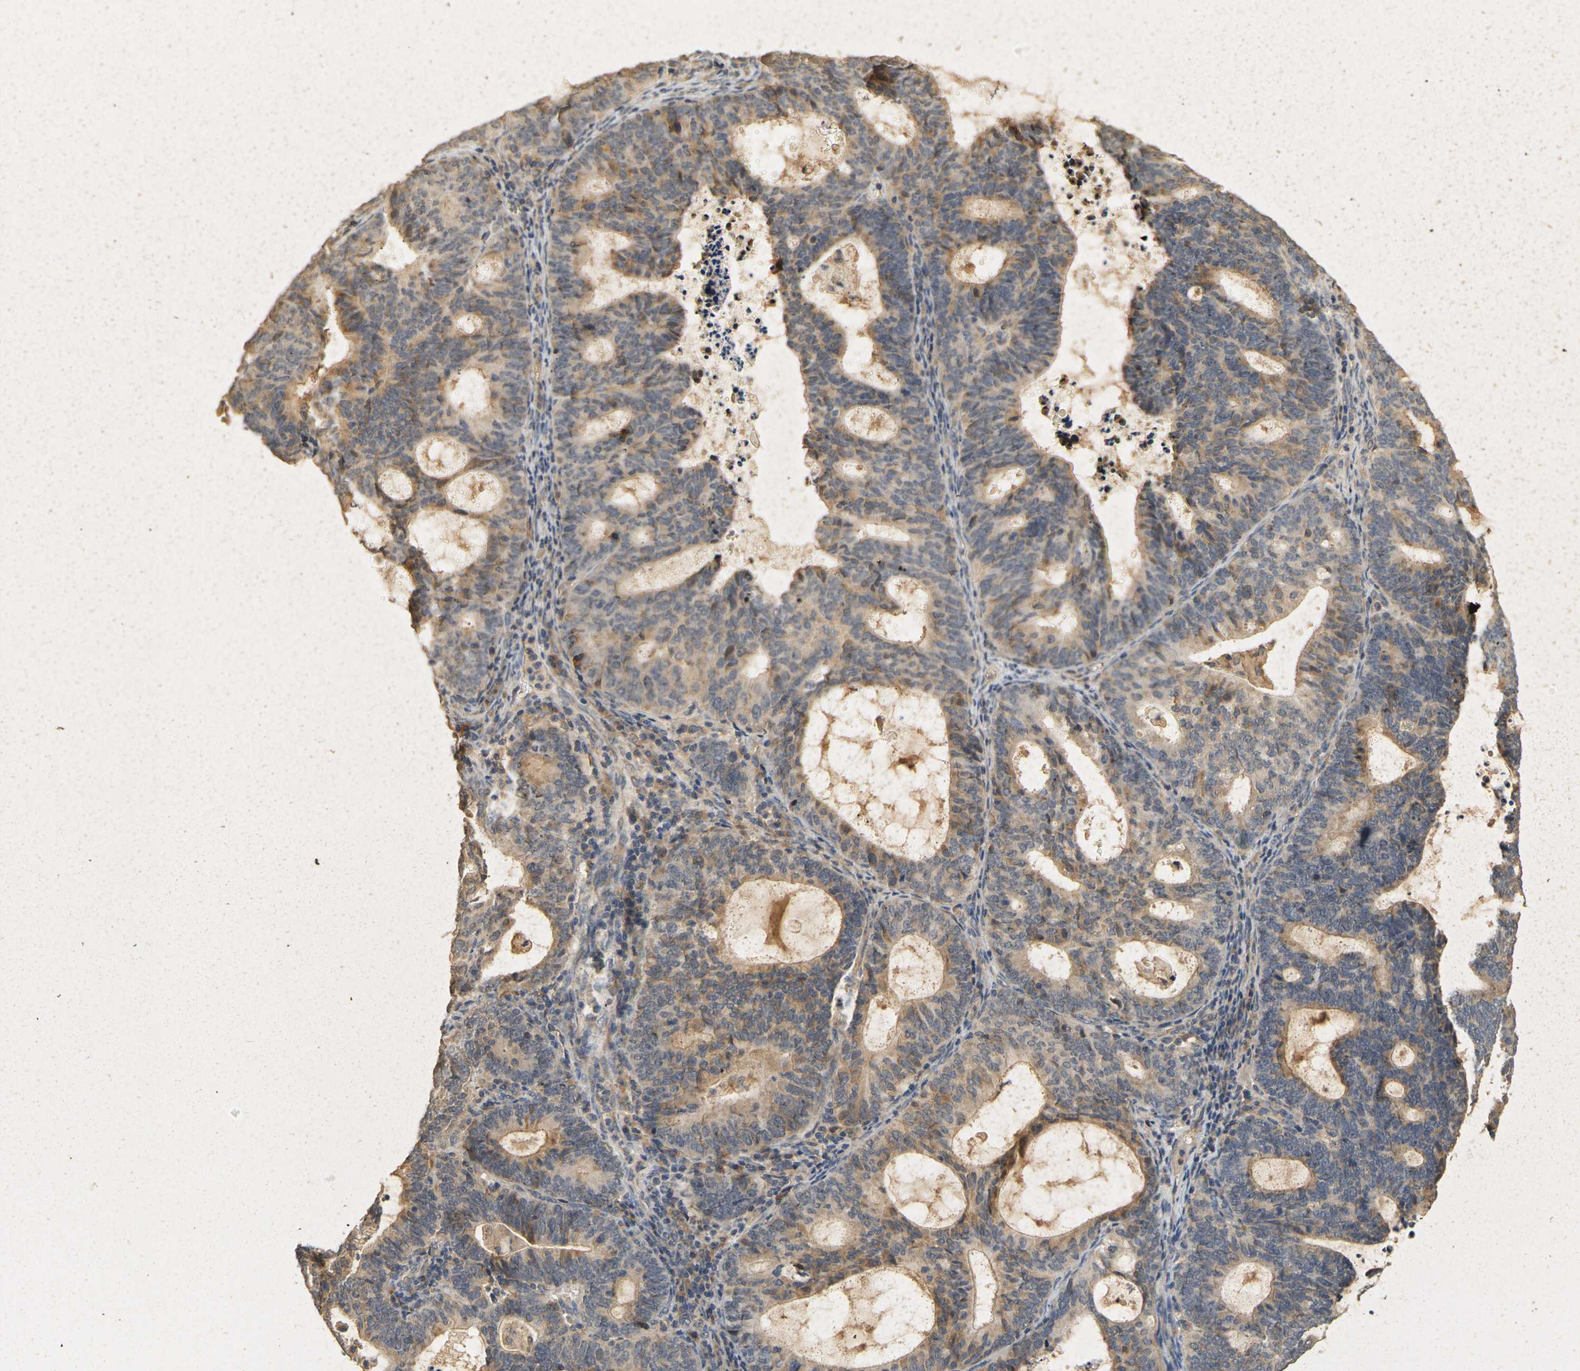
{"staining": {"intensity": "moderate", "quantity": ">75%", "location": "cytoplasmic/membranous"}, "tissue": "endometrial cancer", "cell_type": "Tumor cells", "image_type": "cancer", "snomed": [{"axis": "morphology", "description": "Adenocarcinoma, NOS"}, {"axis": "topography", "description": "Uterus"}], "caption": "The immunohistochemical stain labels moderate cytoplasmic/membranous expression in tumor cells of endometrial cancer (adenocarcinoma) tissue.", "gene": "GDAP1", "patient": {"sex": "female", "age": 83}}